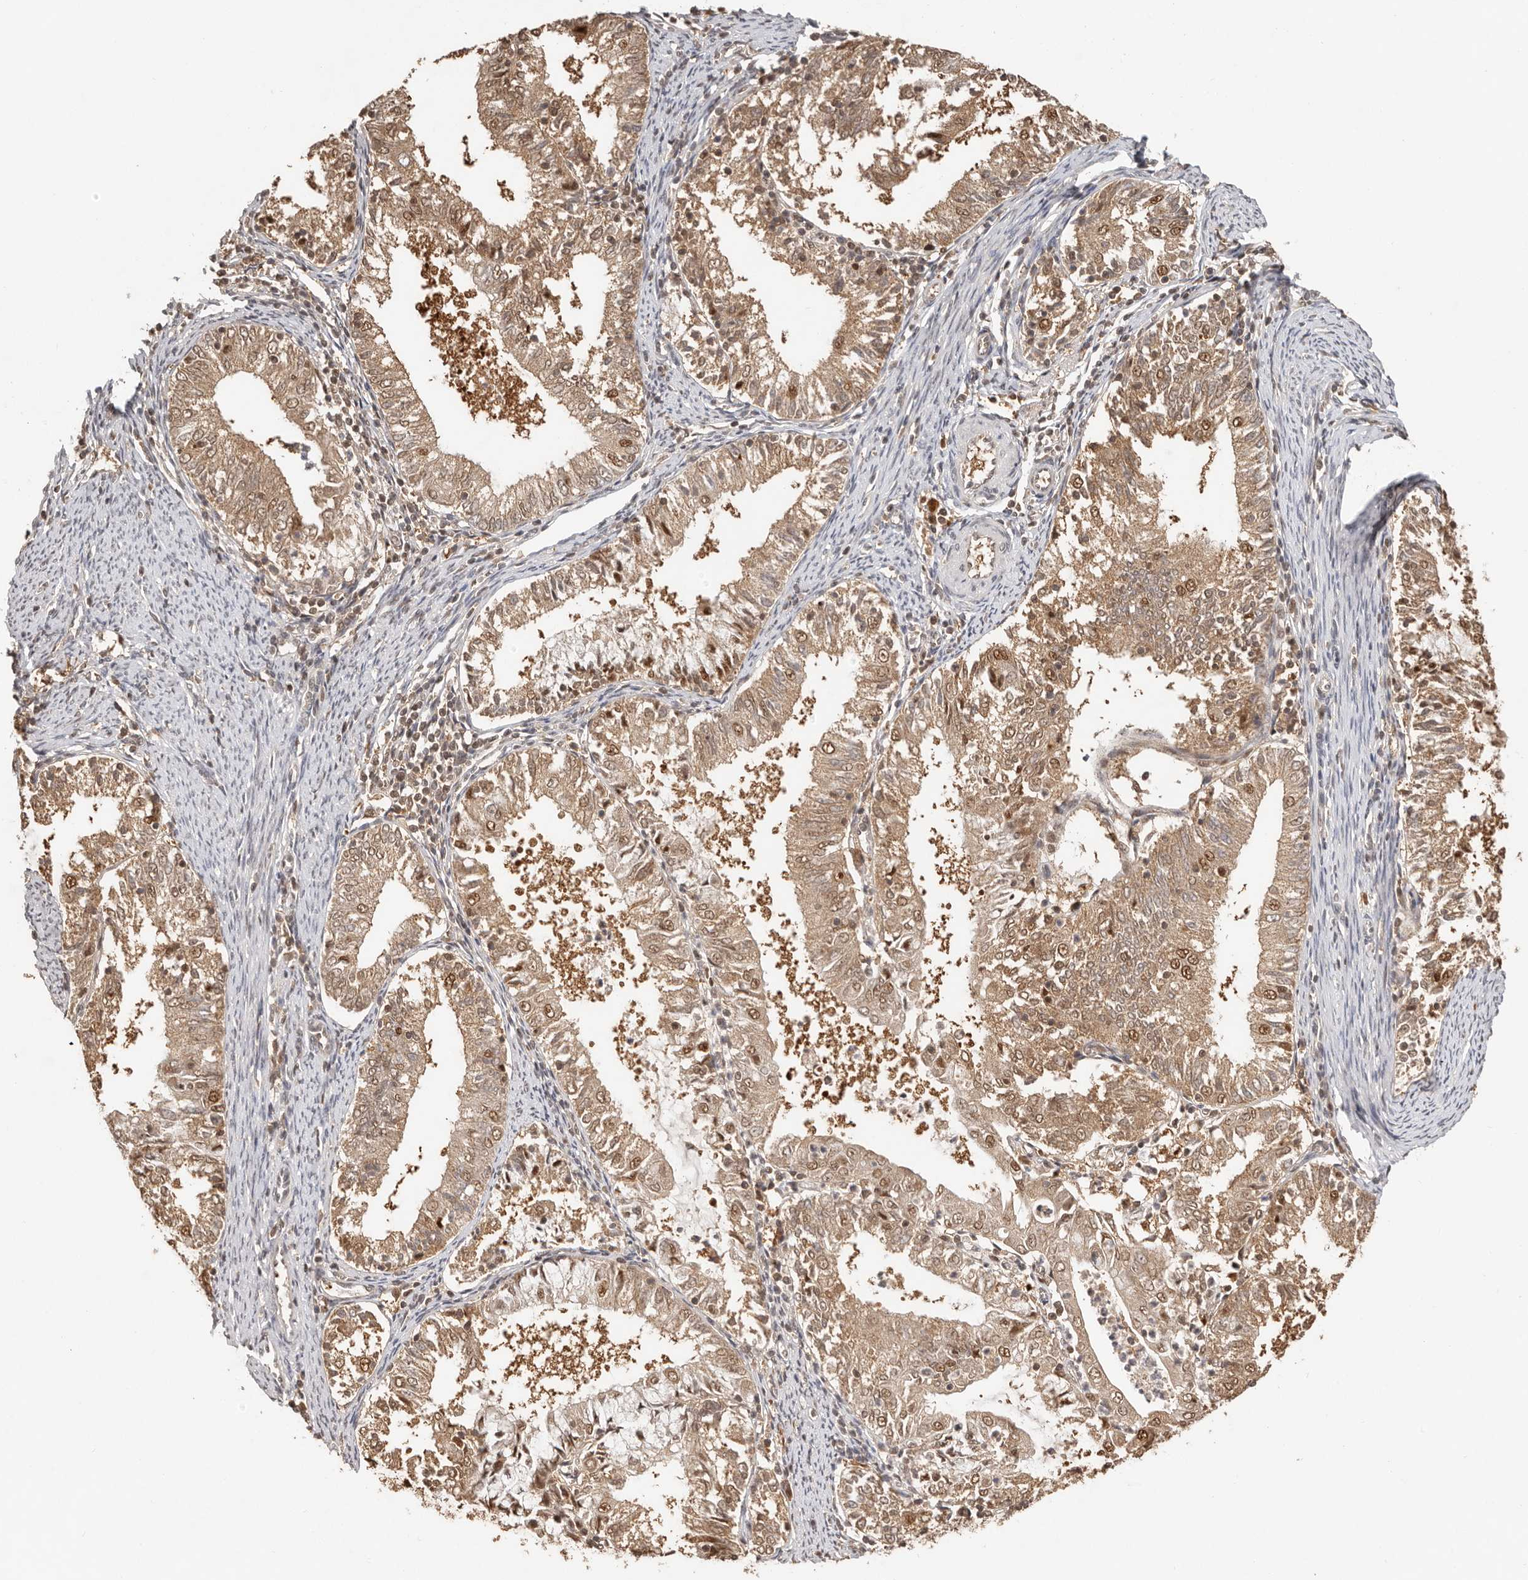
{"staining": {"intensity": "moderate", "quantity": ">75%", "location": "cytoplasmic/membranous,nuclear"}, "tissue": "endometrial cancer", "cell_type": "Tumor cells", "image_type": "cancer", "snomed": [{"axis": "morphology", "description": "Adenocarcinoma, NOS"}, {"axis": "topography", "description": "Endometrium"}], "caption": "Endometrial cancer stained with DAB (3,3'-diaminobenzidine) IHC shows medium levels of moderate cytoplasmic/membranous and nuclear expression in about >75% of tumor cells.", "gene": "PSMA5", "patient": {"sex": "female", "age": 57}}